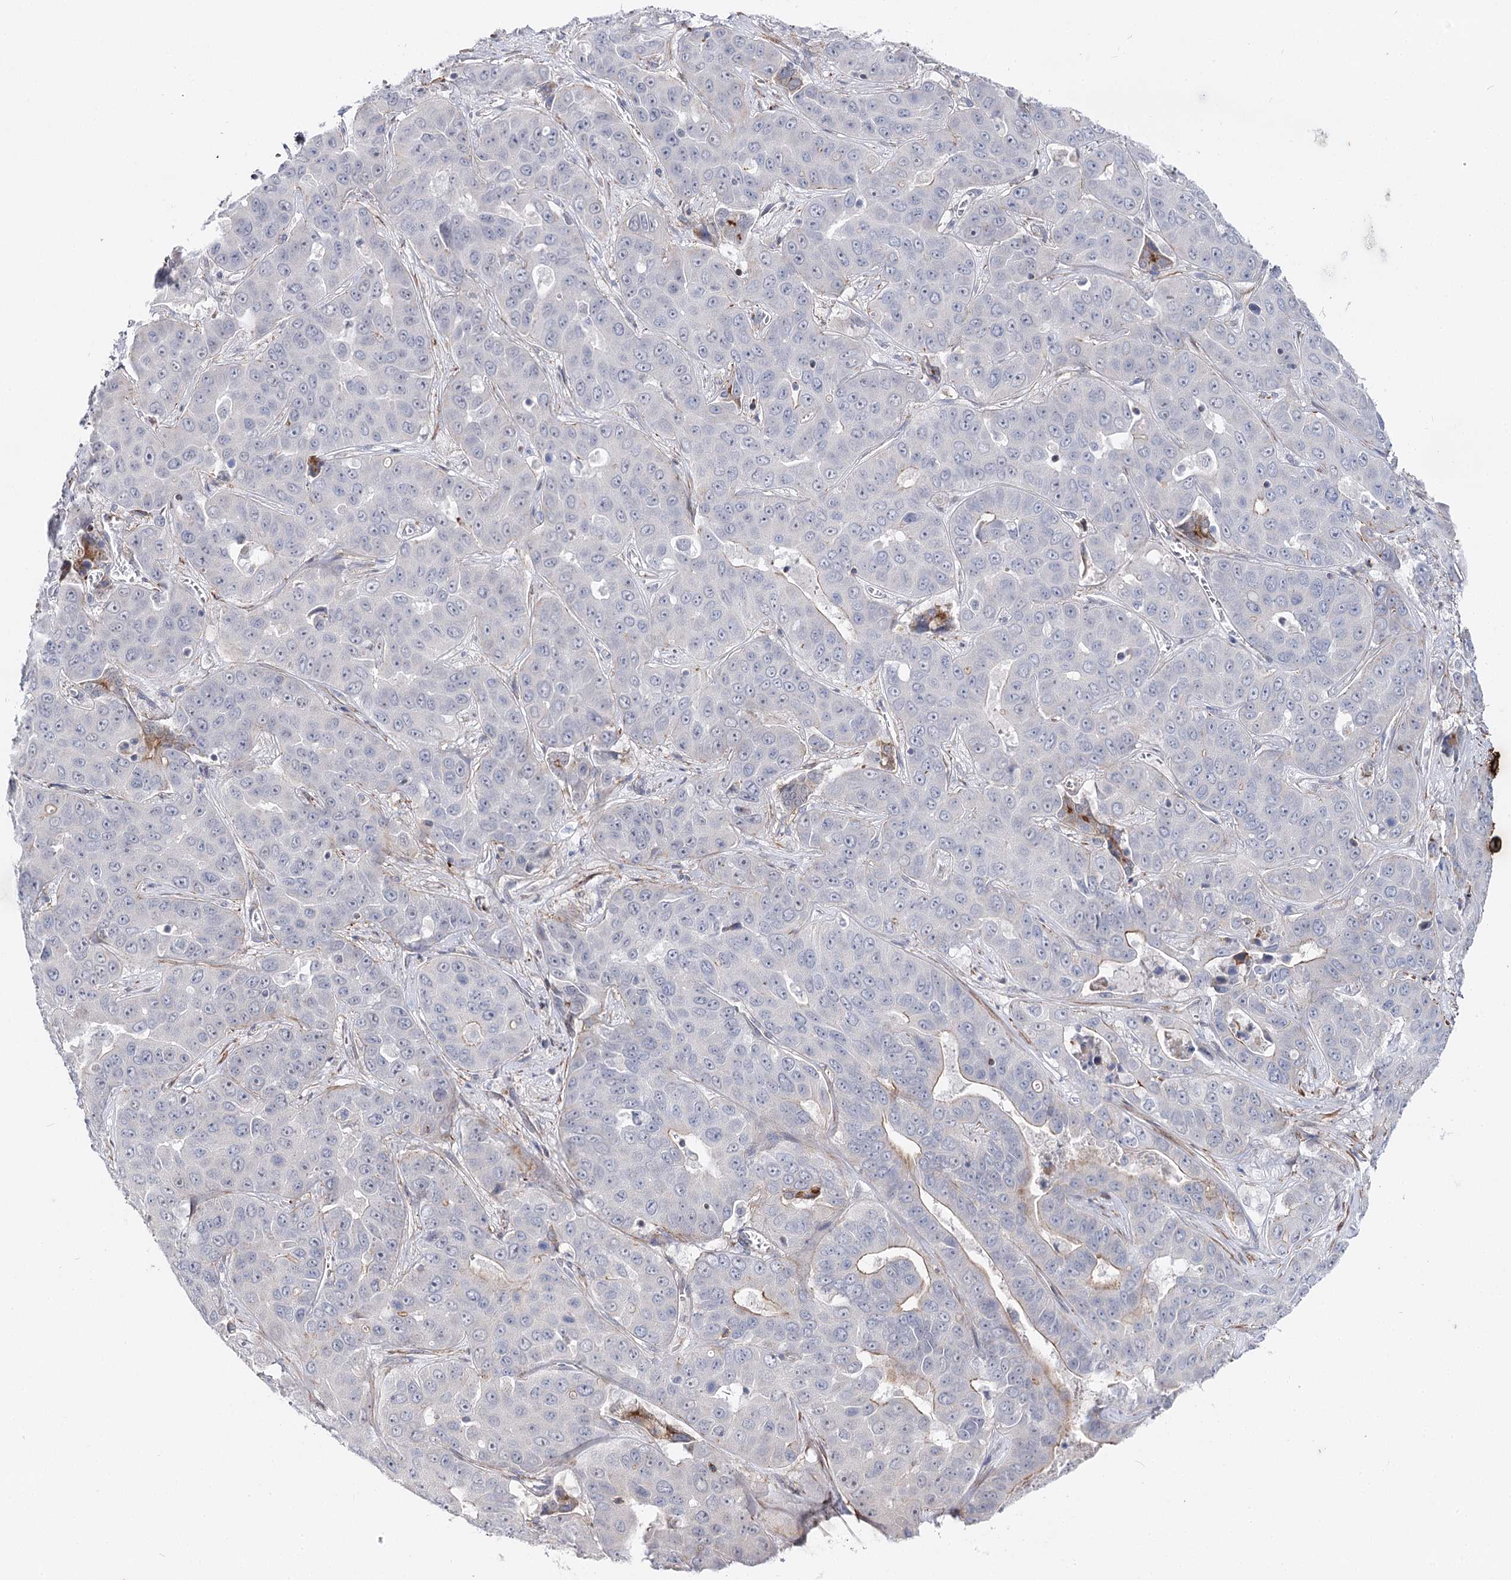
{"staining": {"intensity": "negative", "quantity": "none", "location": "none"}, "tissue": "liver cancer", "cell_type": "Tumor cells", "image_type": "cancer", "snomed": [{"axis": "morphology", "description": "Cholangiocarcinoma"}, {"axis": "topography", "description": "Liver"}], "caption": "Tumor cells show no significant protein staining in liver cholangiocarcinoma.", "gene": "AGXT2", "patient": {"sex": "female", "age": 52}}